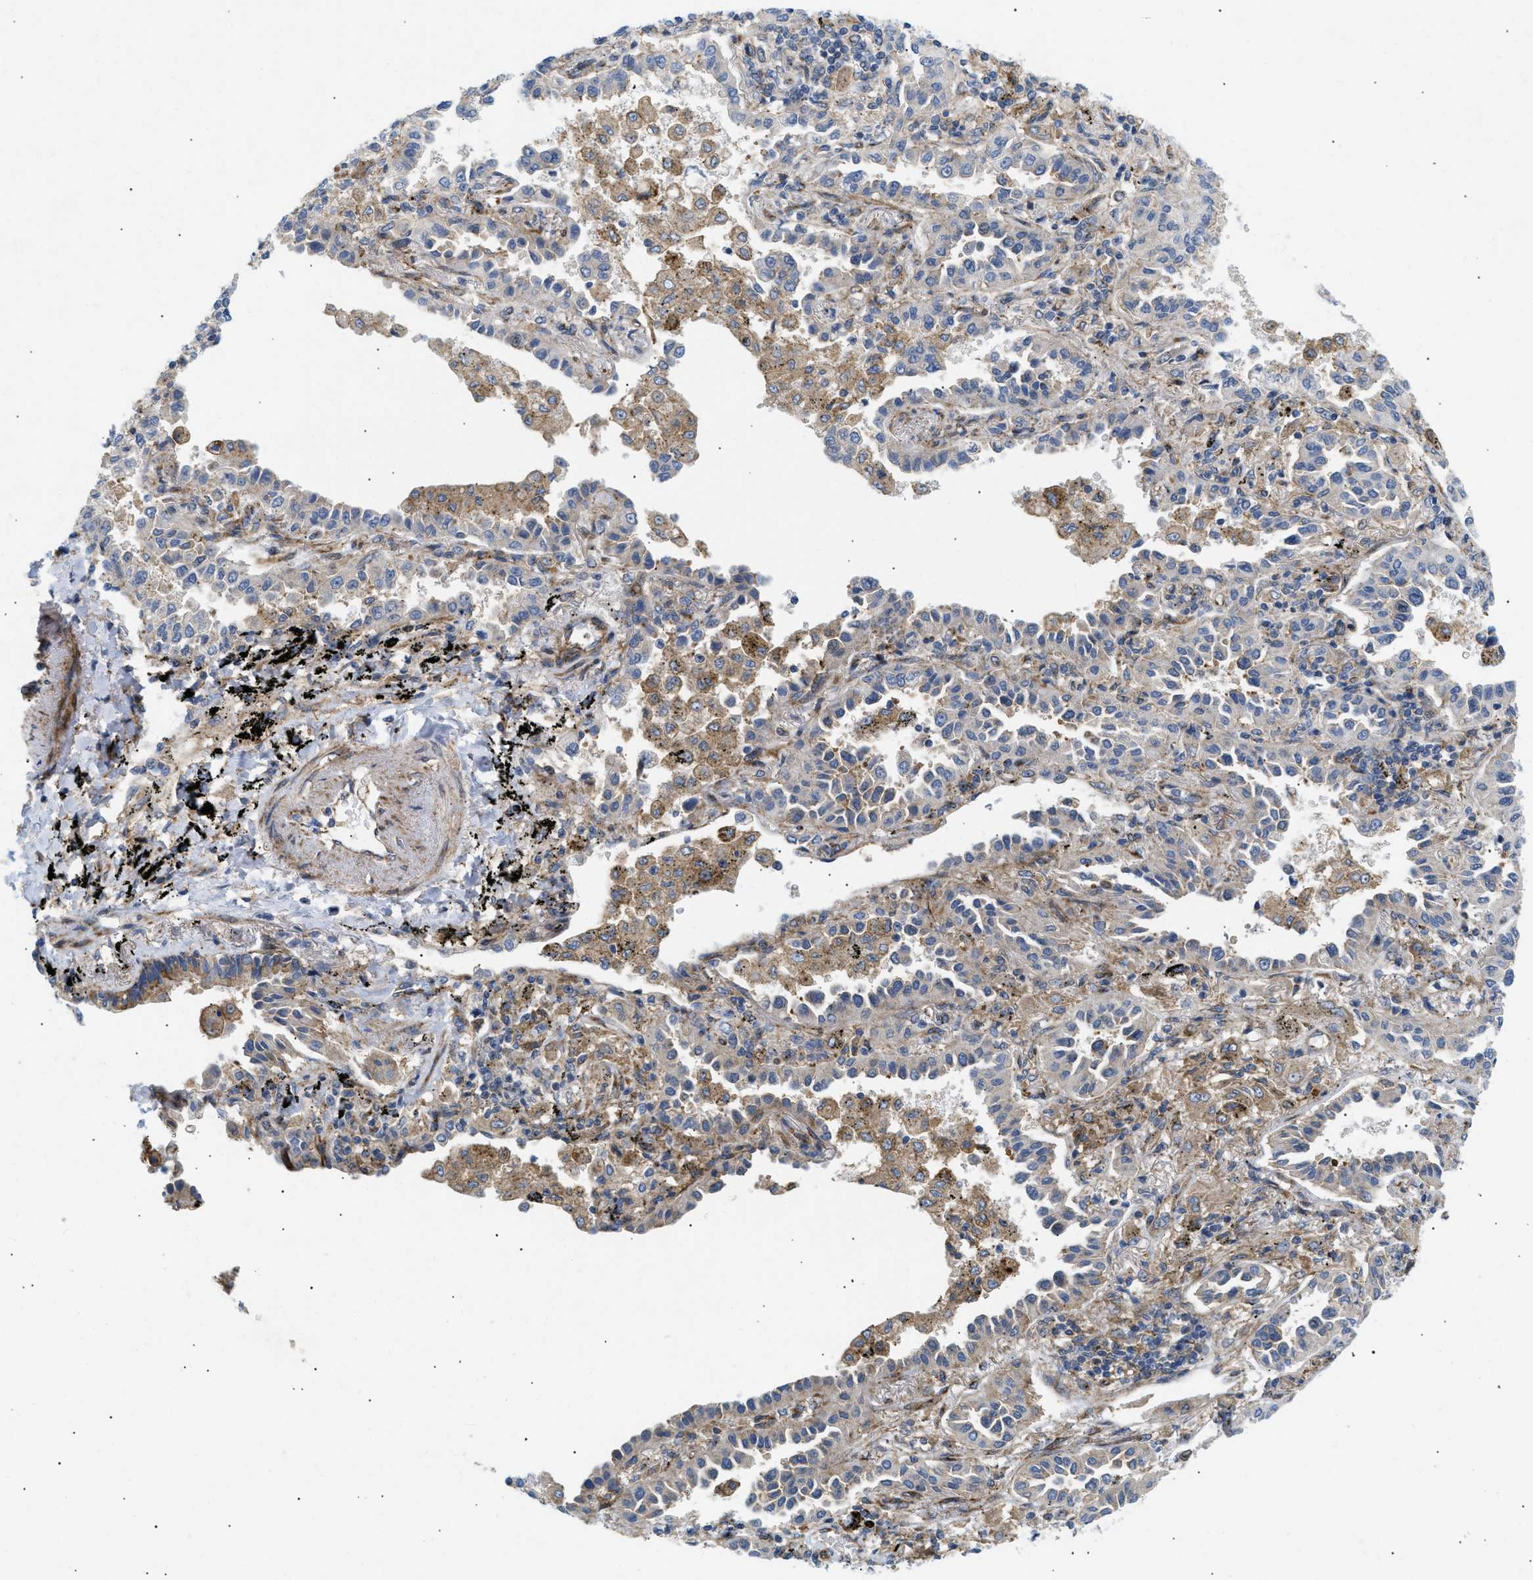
{"staining": {"intensity": "moderate", "quantity": "<25%", "location": "cytoplasmic/membranous"}, "tissue": "lung cancer", "cell_type": "Tumor cells", "image_type": "cancer", "snomed": [{"axis": "morphology", "description": "Normal tissue, NOS"}, {"axis": "morphology", "description": "Adenocarcinoma, NOS"}, {"axis": "topography", "description": "Lung"}], "caption": "Lung cancer stained with a protein marker exhibits moderate staining in tumor cells.", "gene": "DCTN4", "patient": {"sex": "male", "age": 59}}